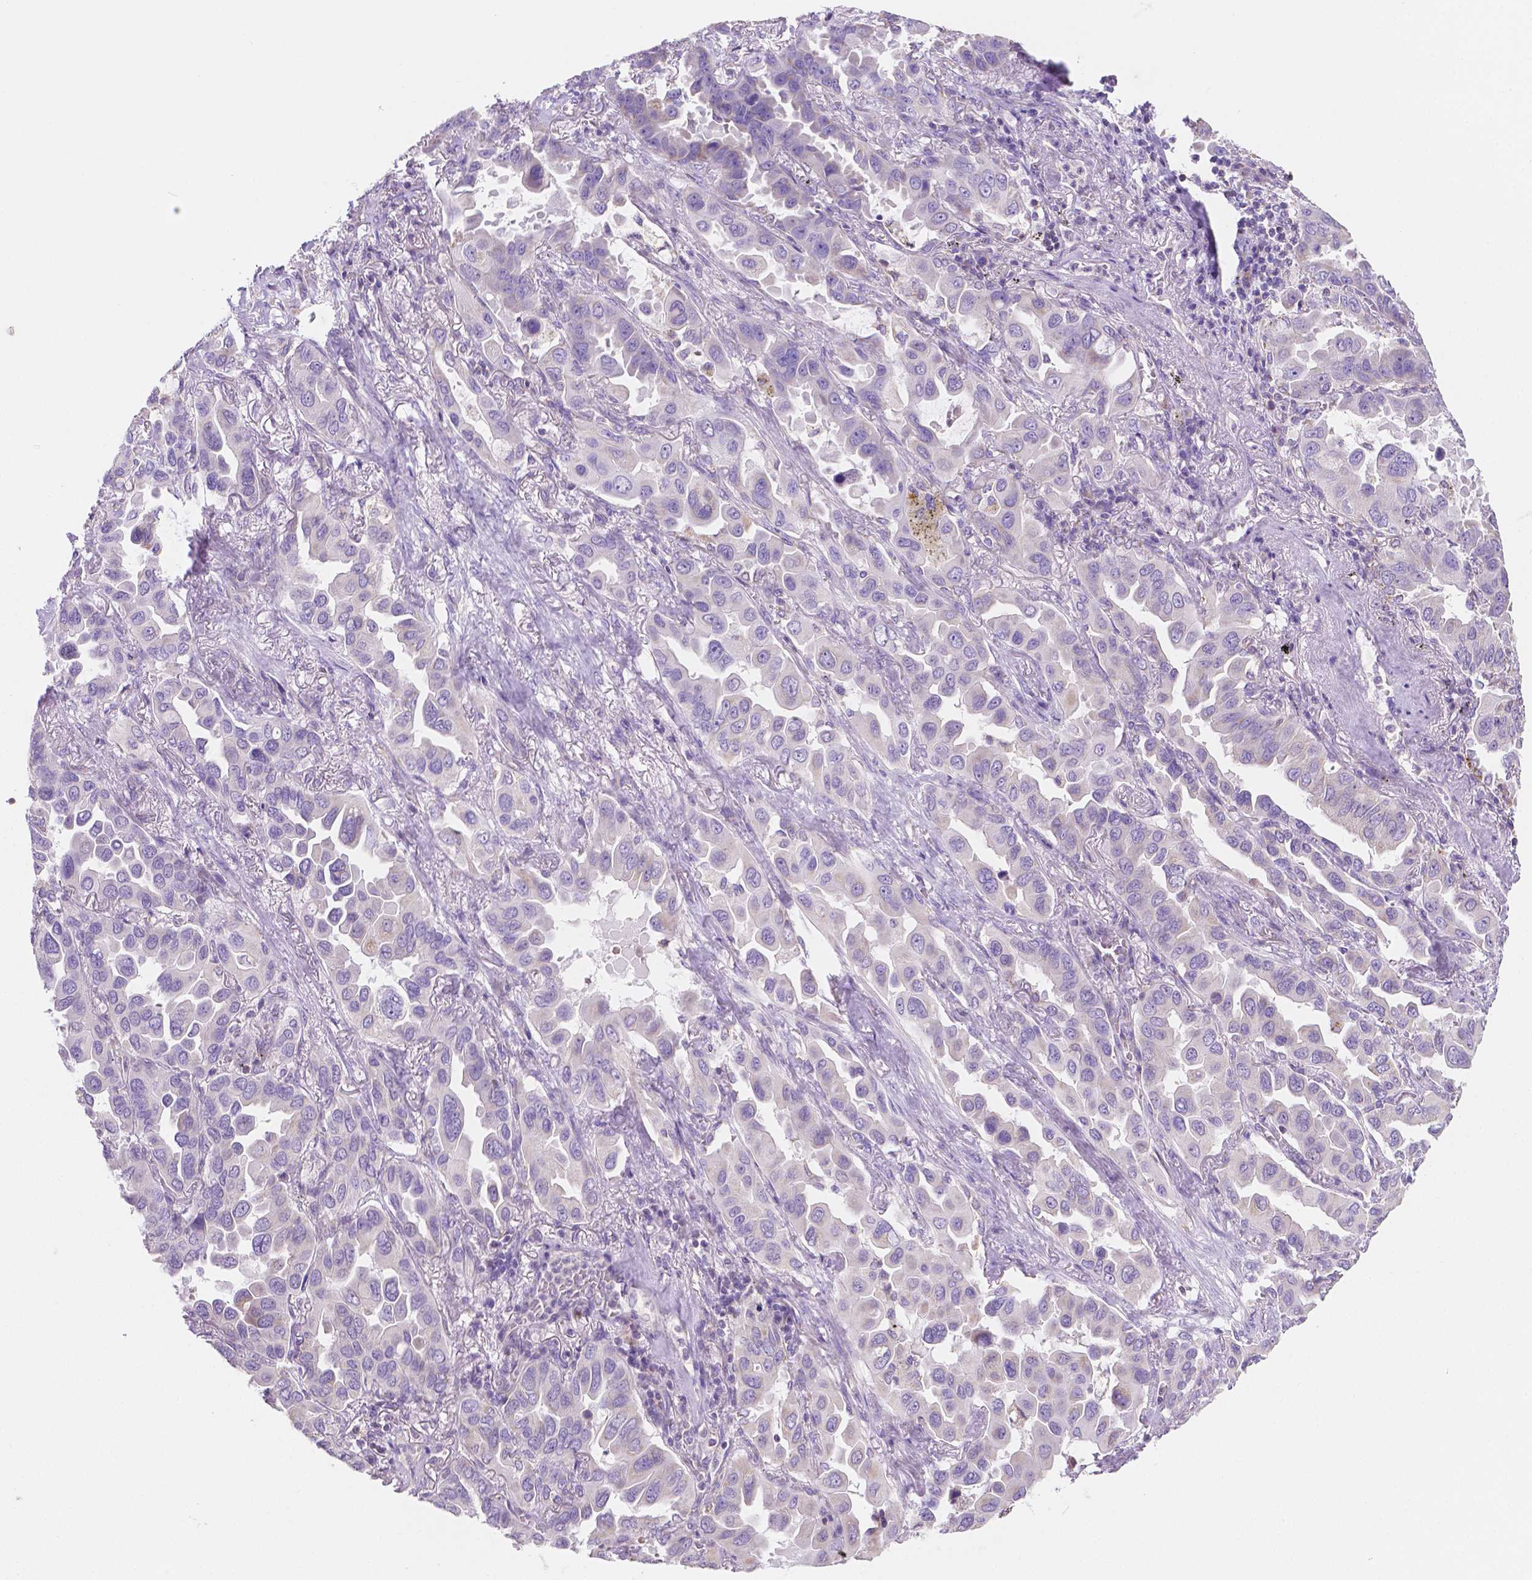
{"staining": {"intensity": "negative", "quantity": "none", "location": "none"}, "tissue": "lung cancer", "cell_type": "Tumor cells", "image_type": "cancer", "snomed": [{"axis": "morphology", "description": "Adenocarcinoma, NOS"}, {"axis": "topography", "description": "Lung"}], "caption": "IHC image of lung adenocarcinoma stained for a protein (brown), which exhibits no positivity in tumor cells. (DAB (3,3'-diaminobenzidine) IHC with hematoxylin counter stain).", "gene": "TMEM130", "patient": {"sex": "male", "age": 64}}